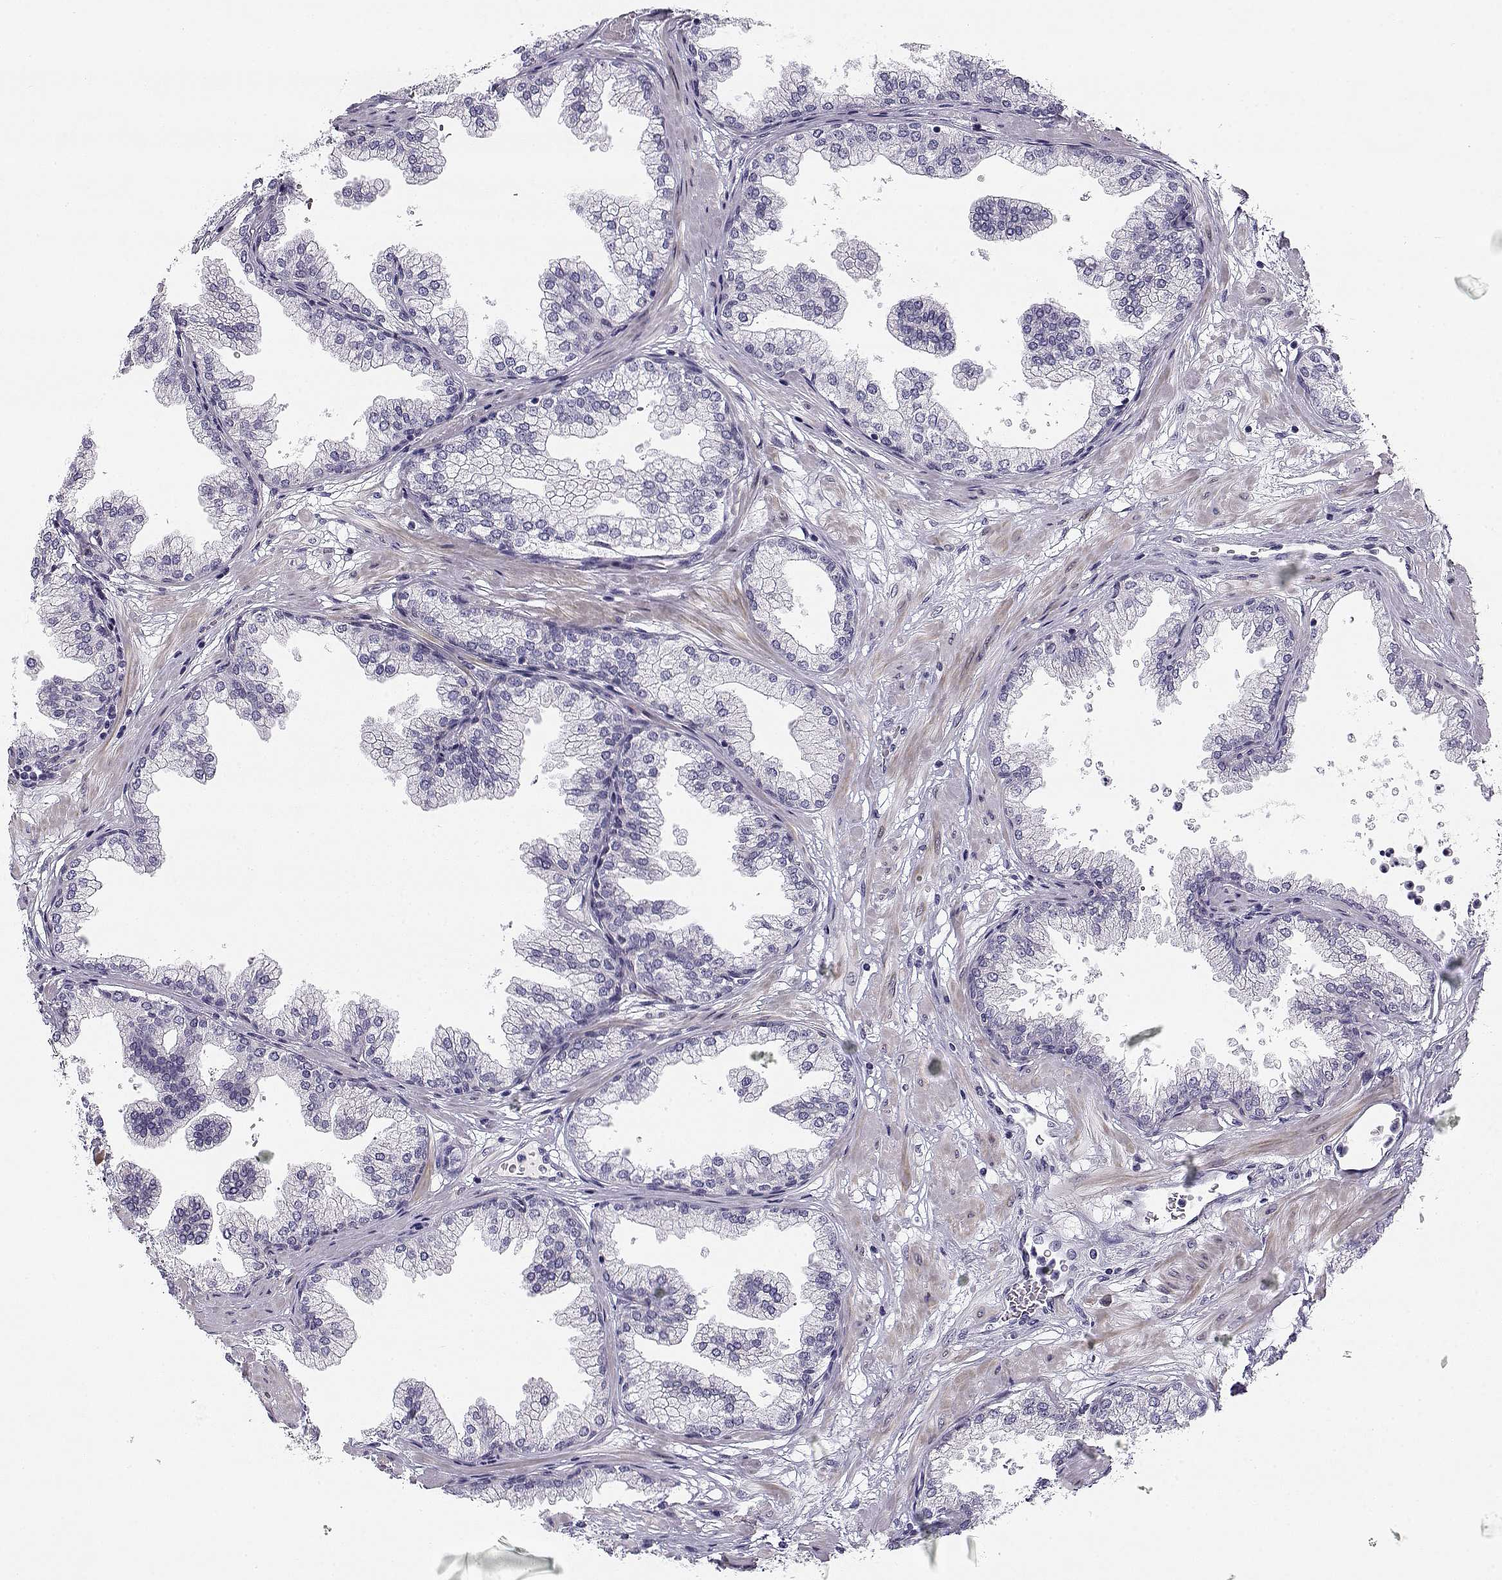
{"staining": {"intensity": "negative", "quantity": "none", "location": "none"}, "tissue": "prostate", "cell_type": "Glandular cells", "image_type": "normal", "snomed": [{"axis": "morphology", "description": "Normal tissue, NOS"}, {"axis": "topography", "description": "Prostate"}], "caption": "Immunohistochemical staining of normal prostate exhibits no significant expression in glandular cells. The staining was performed using DAB (3,3'-diaminobenzidine) to visualize the protein expression in brown, while the nuclei were stained in blue with hematoxylin (Magnification: 20x).", "gene": "CREB3L3", "patient": {"sex": "male", "age": 37}}